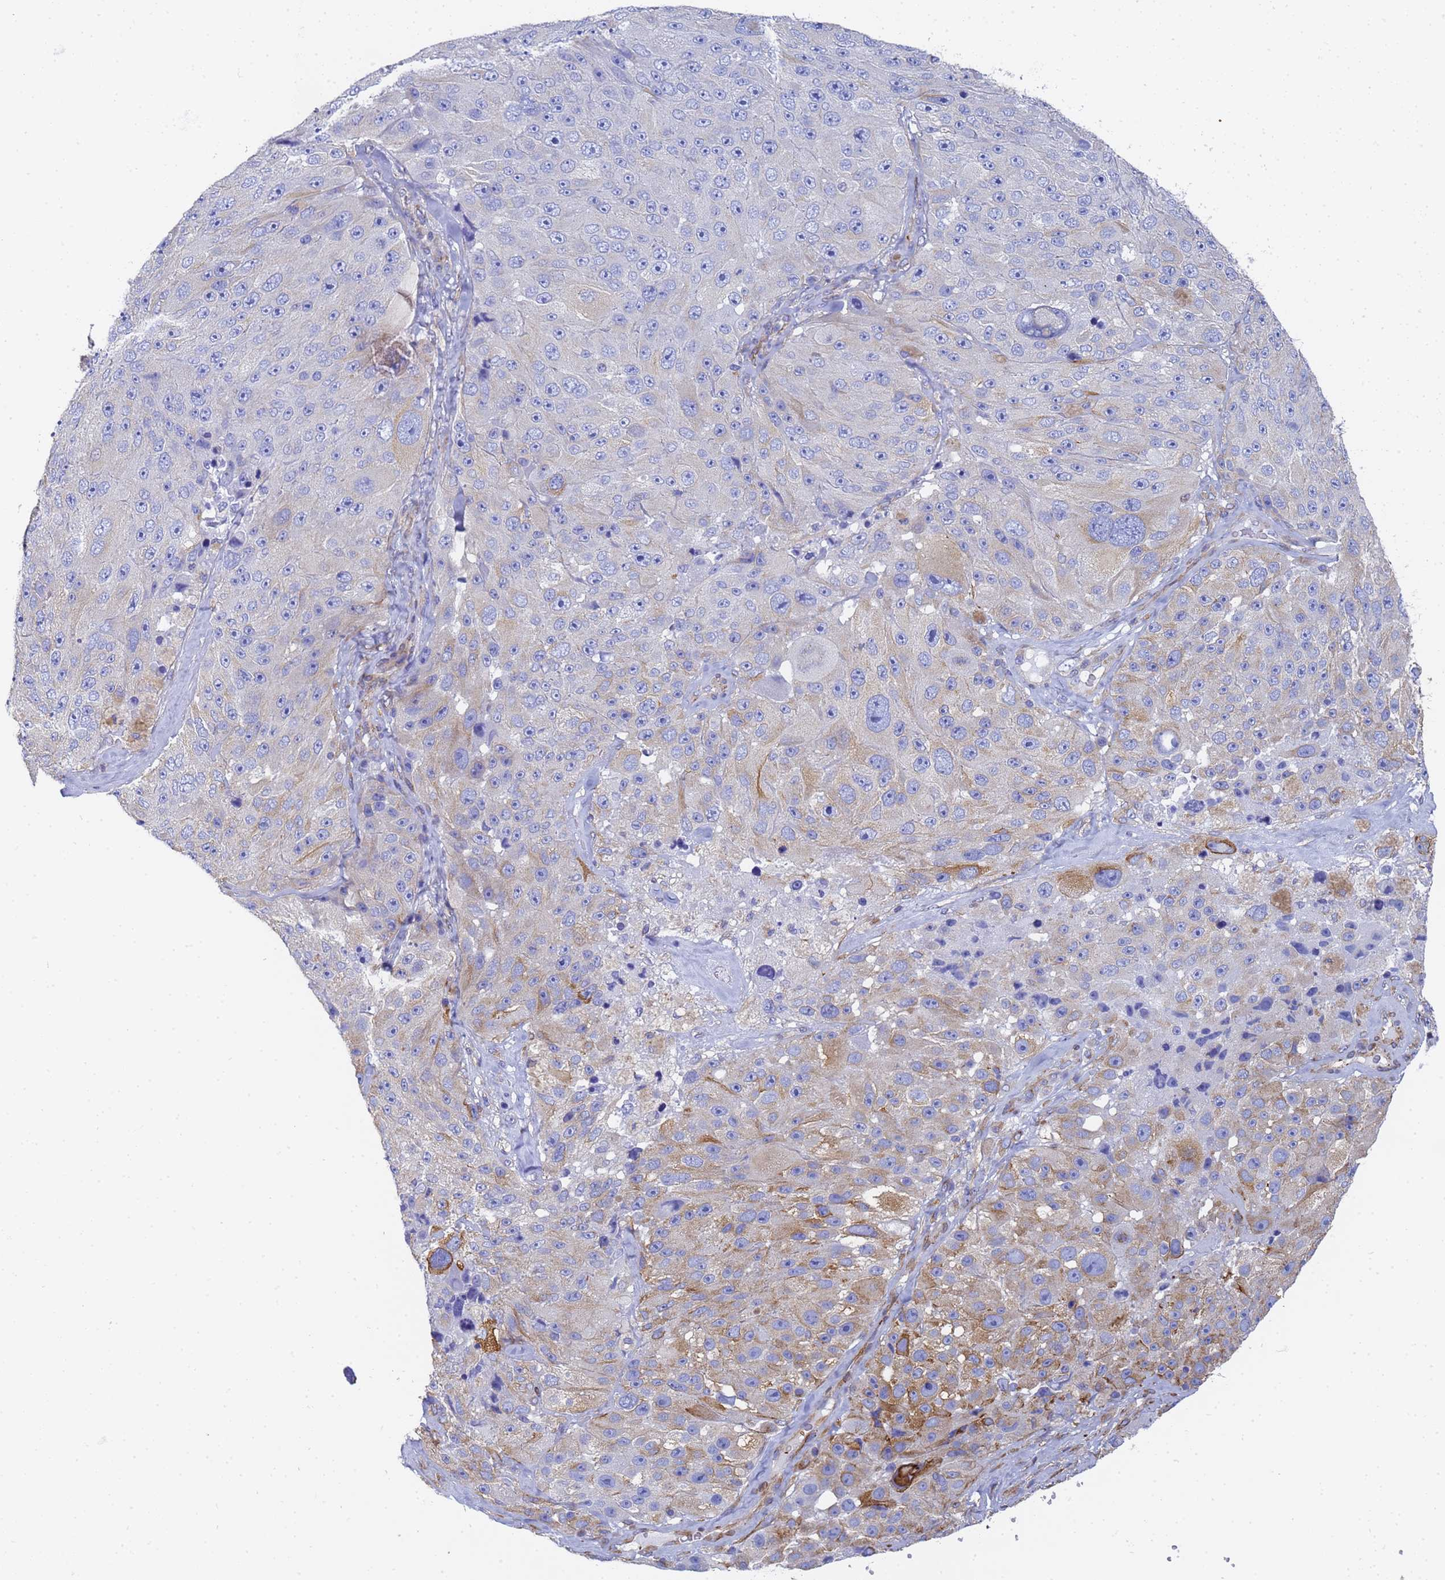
{"staining": {"intensity": "negative", "quantity": "none", "location": "none"}, "tissue": "melanoma", "cell_type": "Tumor cells", "image_type": "cancer", "snomed": [{"axis": "morphology", "description": "Malignant melanoma, Metastatic site"}, {"axis": "topography", "description": "Lymph node"}], "caption": "Melanoma was stained to show a protein in brown. There is no significant staining in tumor cells.", "gene": "TUBB1", "patient": {"sex": "male", "age": 62}}